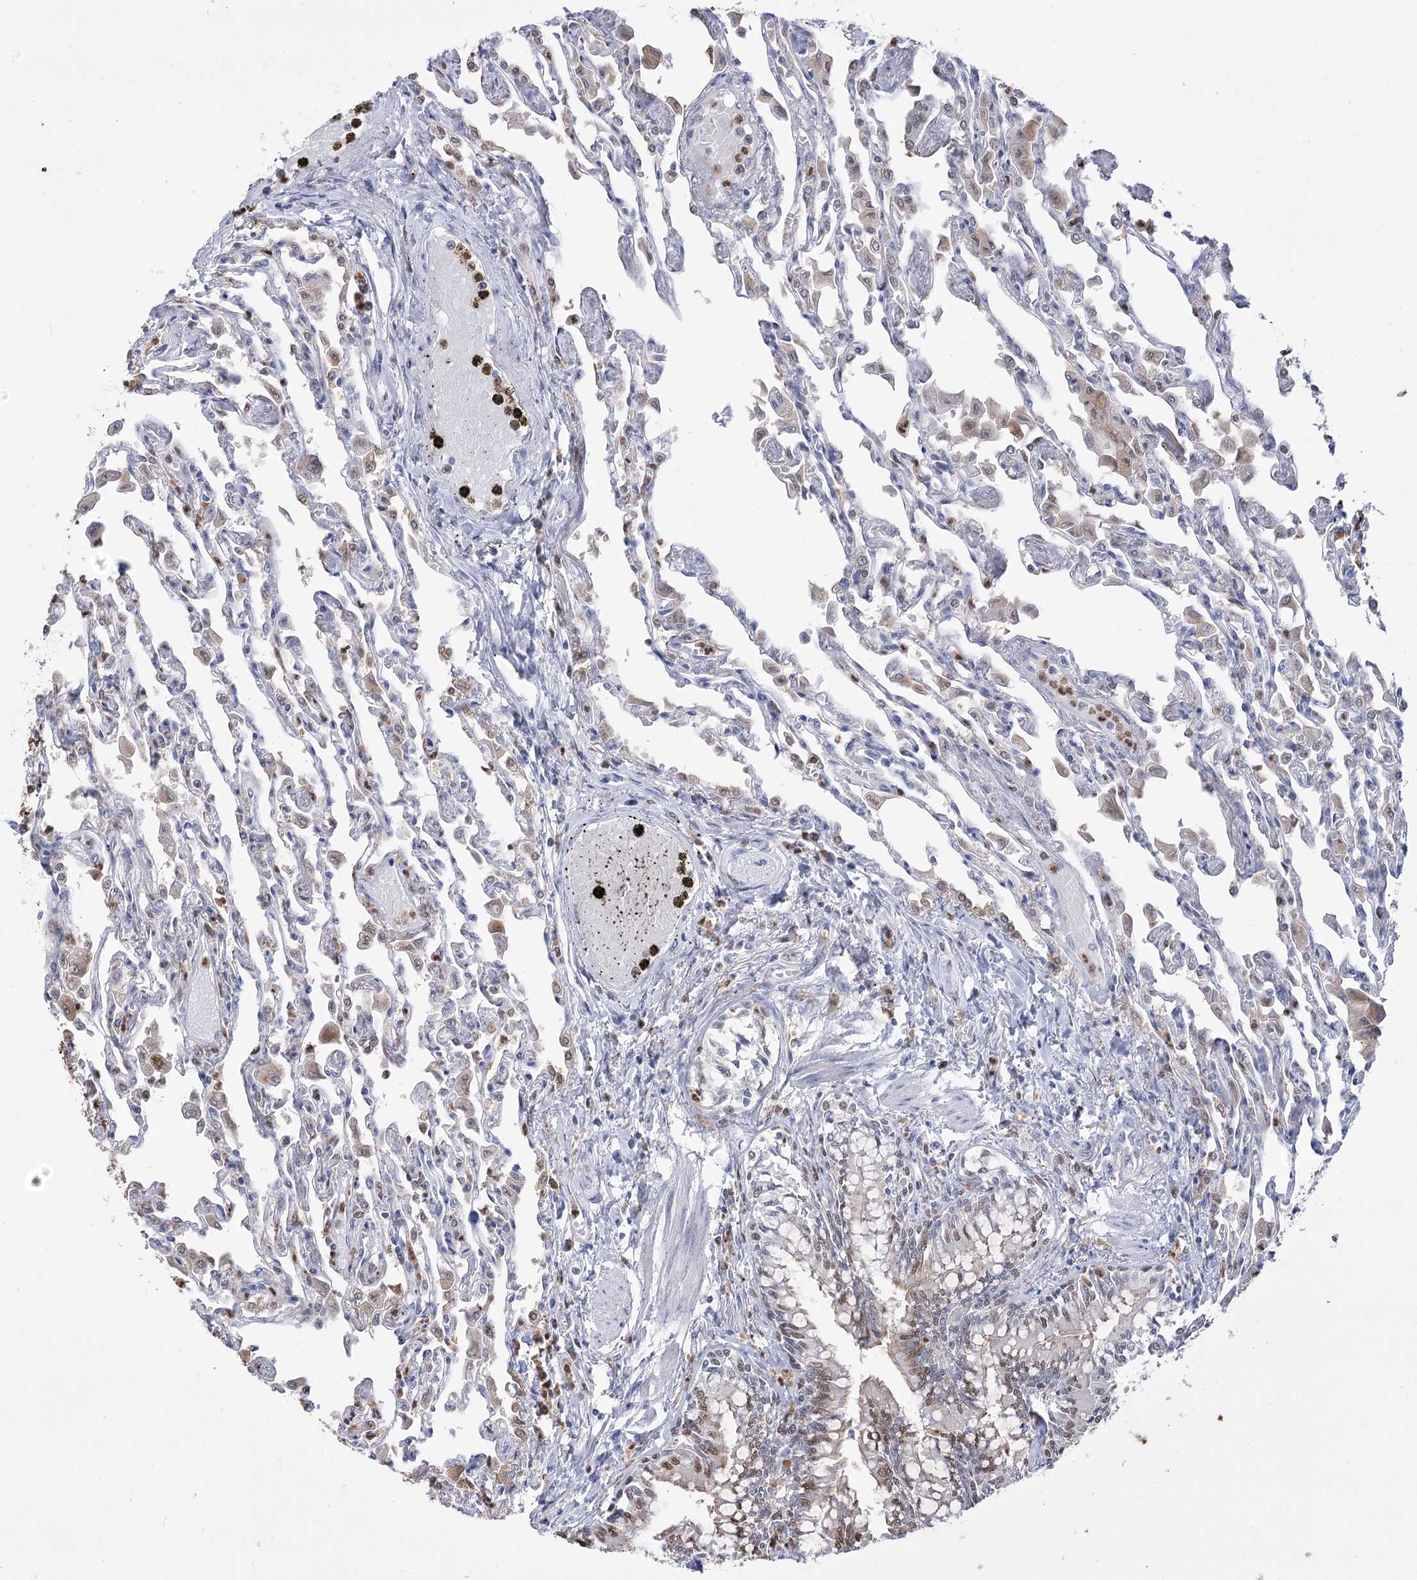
{"staining": {"intensity": "negative", "quantity": "none", "location": "none"}, "tissue": "lung", "cell_type": "Alveolar cells", "image_type": "normal", "snomed": [{"axis": "morphology", "description": "Normal tissue, NOS"}, {"axis": "topography", "description": "Bronchus"}, {"axis": "topography", "description": "Lung"}], "caption": "High power microscopy image of an immunohistochemistry (IHC) image of unremarkable lung, revealing no significant expression in alveolar cells. The staining is performed using DAB (3,3'-diaminobenzidine) brown chromogen with nuclei counter-stained in using hematoxylin.", "gene": "SIAE", "patient": {"sex": "female", "age": 49}}